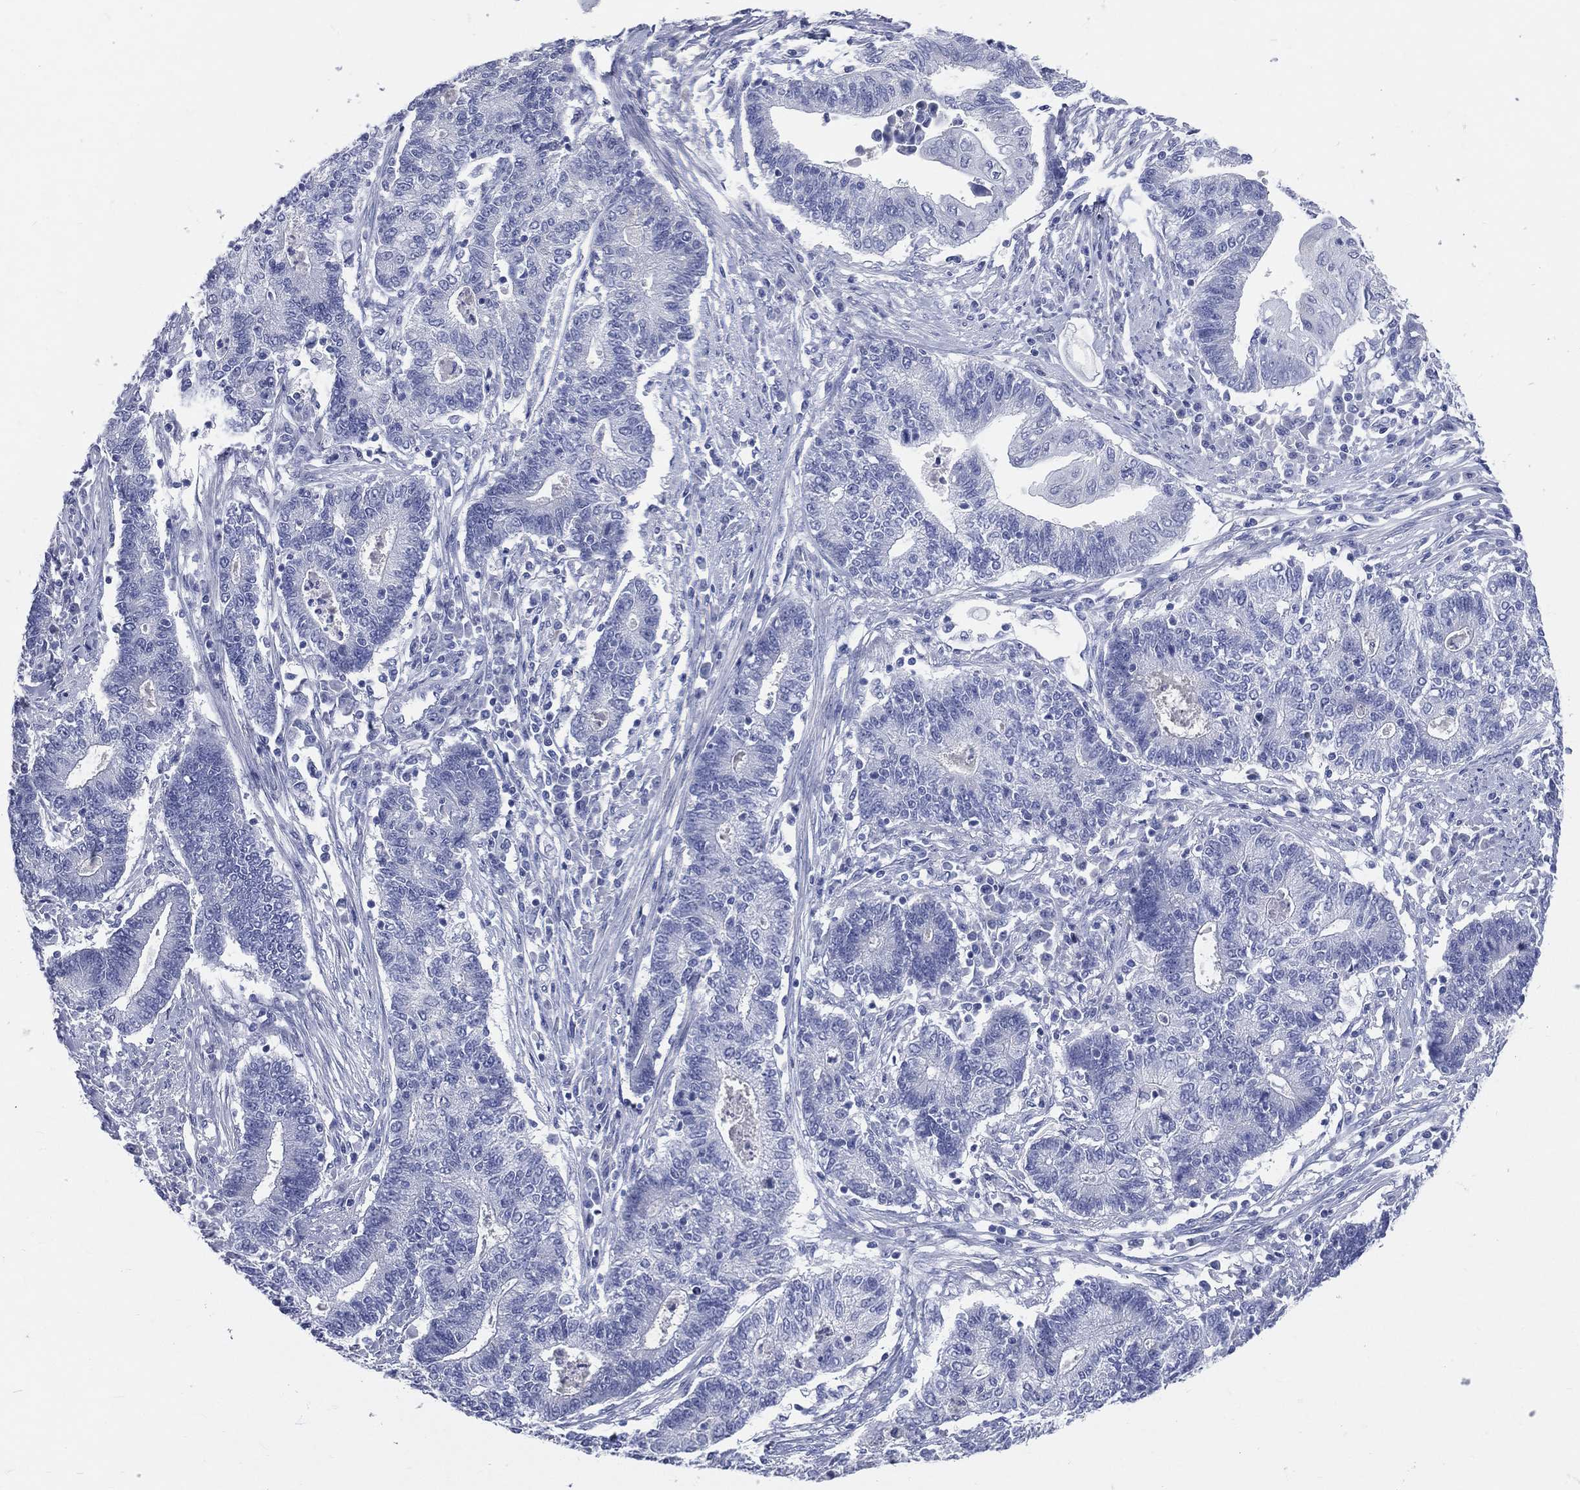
{"staining": {"intensity": "negative", "quantity": "none", "location": "none"}, "tissue": "endometrial cancer", "cell_type": "Tumor cells", "image_type": "cancer", "snomed": [{"axis": "morphology", "description": "Adenocarcinoma, NOS"}, {"axis": "topography", "description": "Uterus"}, {"axis": "topography", "description": "Endometrium"}], "caption": "Immunohistochemistry (IHC) photomicrograph of human endometrial adenocarcinoma stained for a protein (brown), which demonstrates no staining in tumor cells. (DAB (3,3'-diaminobenzidine) immunohistochemistry (IHC) with hematoxylin counter stain).", "gene": "CYLC1", "patient": {"sex": "female", "age": 54}}